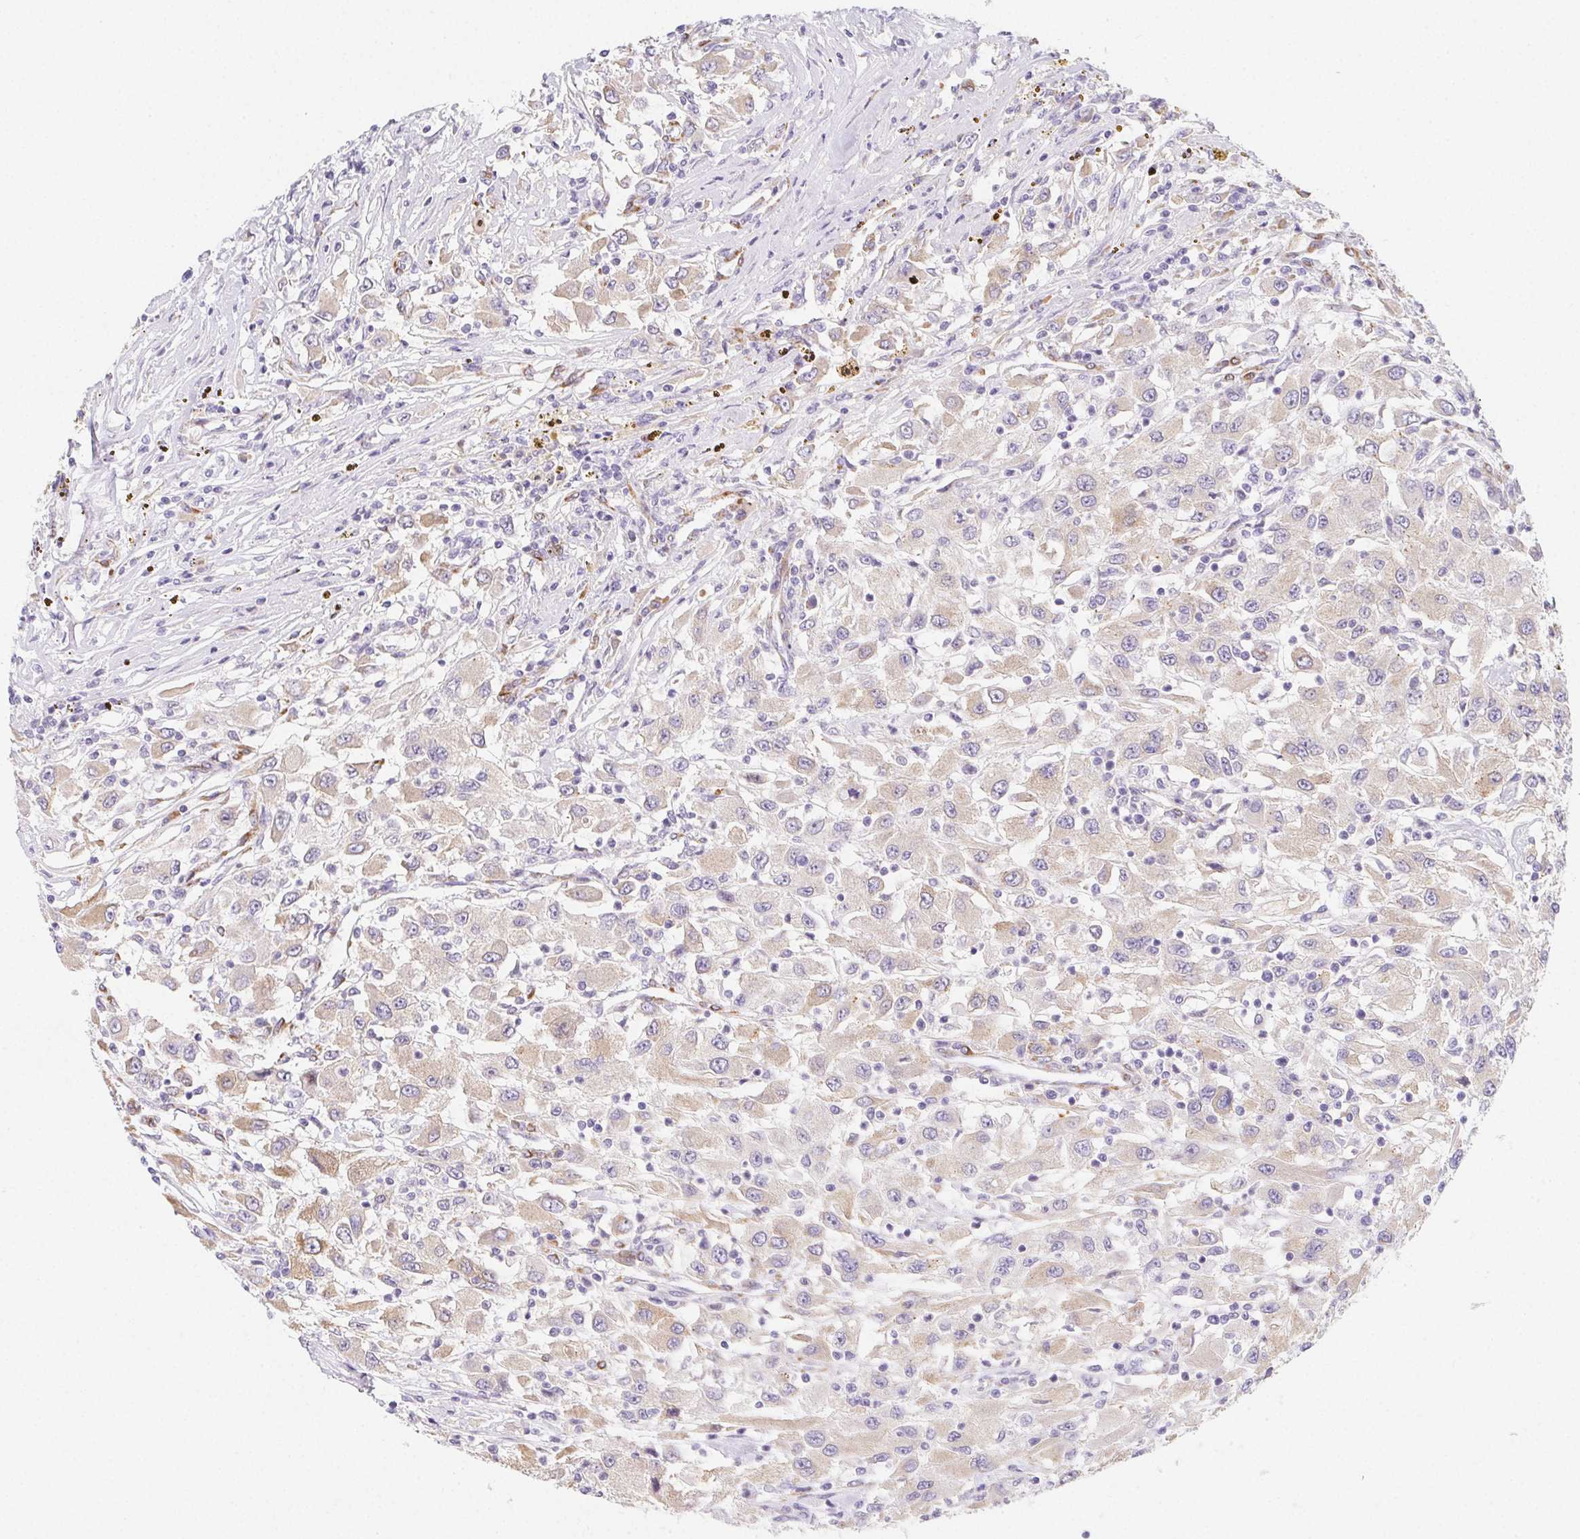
{"staining": {"intensity": "weak", "quantity": ">75%", "location": "cytoplasmic/membranous"}, "tissue": "renal cancer", "cell_type": "Tumor cells", "image_type": "cancer", "snomed": [{"axis": "morphology", "description": "Adenocarcinoma, NOS"}, {"axis": "topography", "description": "Kidney"}], "caption": "Protein positivity by immunohistochemistry (IHC) demonstrates weak cytoplasmic/membranous expression in about >75% of tumor cells in renal adenocarcinoma. (DAB IHC with brightfield microscopy, high magnification).", "gene": "HRC", "patient": {"sex": "female", "age": 67}}